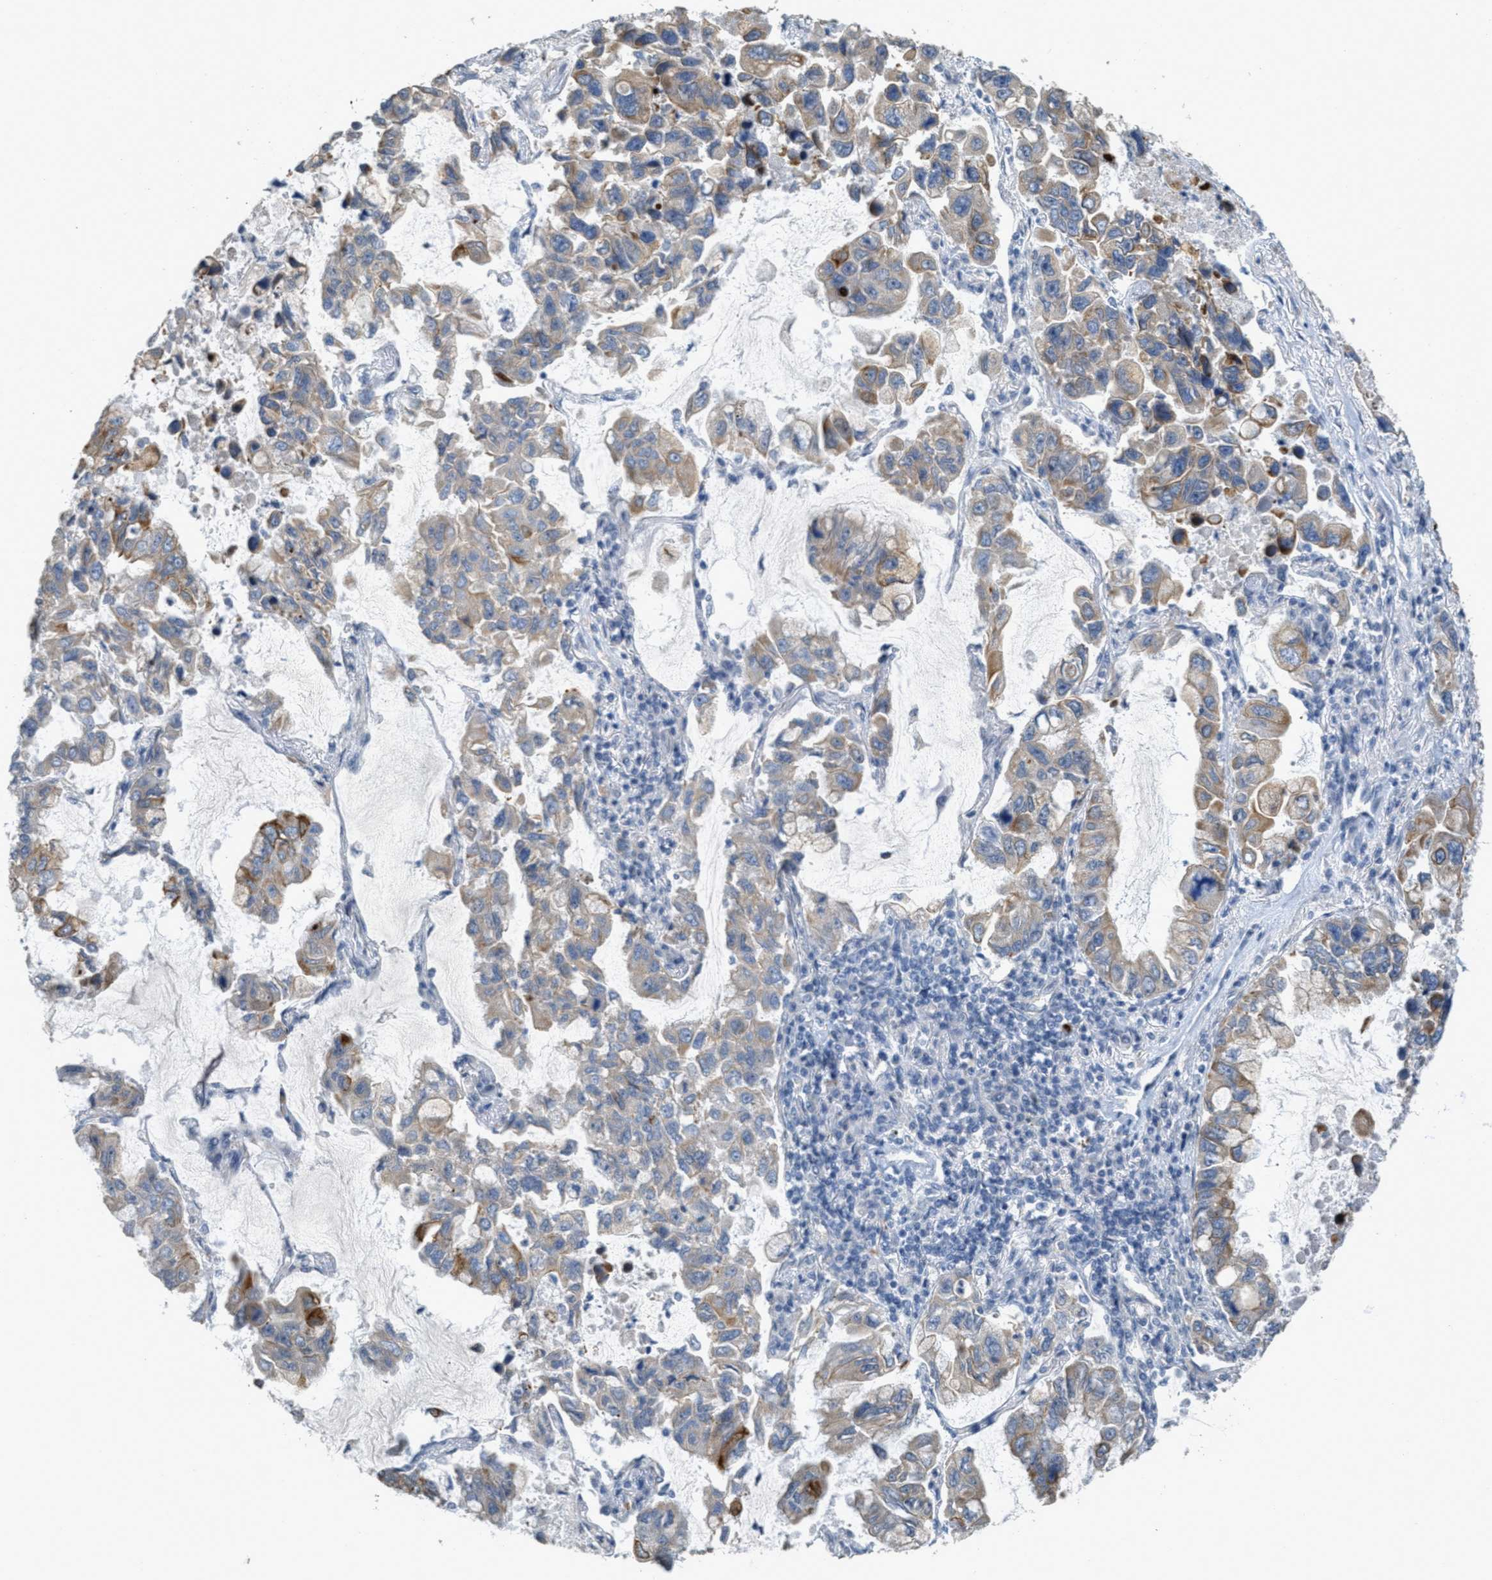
{"staining": {"intensity": "moderate", "quantity": ">75%", "location": "cytoplasmic/membranous"}, "tissue": "lung cancer", "cell_type": "Tumor cells", "image_type": "cancer", "snomed": [{"axis": "morphology", "description": "Adenocarcinoma, NOS"}, {"axis": "topography", "description": "Lung"}], "caption": "A photomicrograph of lung cancer stained for a protein shows moderate cytoplasmic/membranous brown staining in tumor cells.", "gene": "MRS2", "patient": {"sex": "male", "age": 64}}